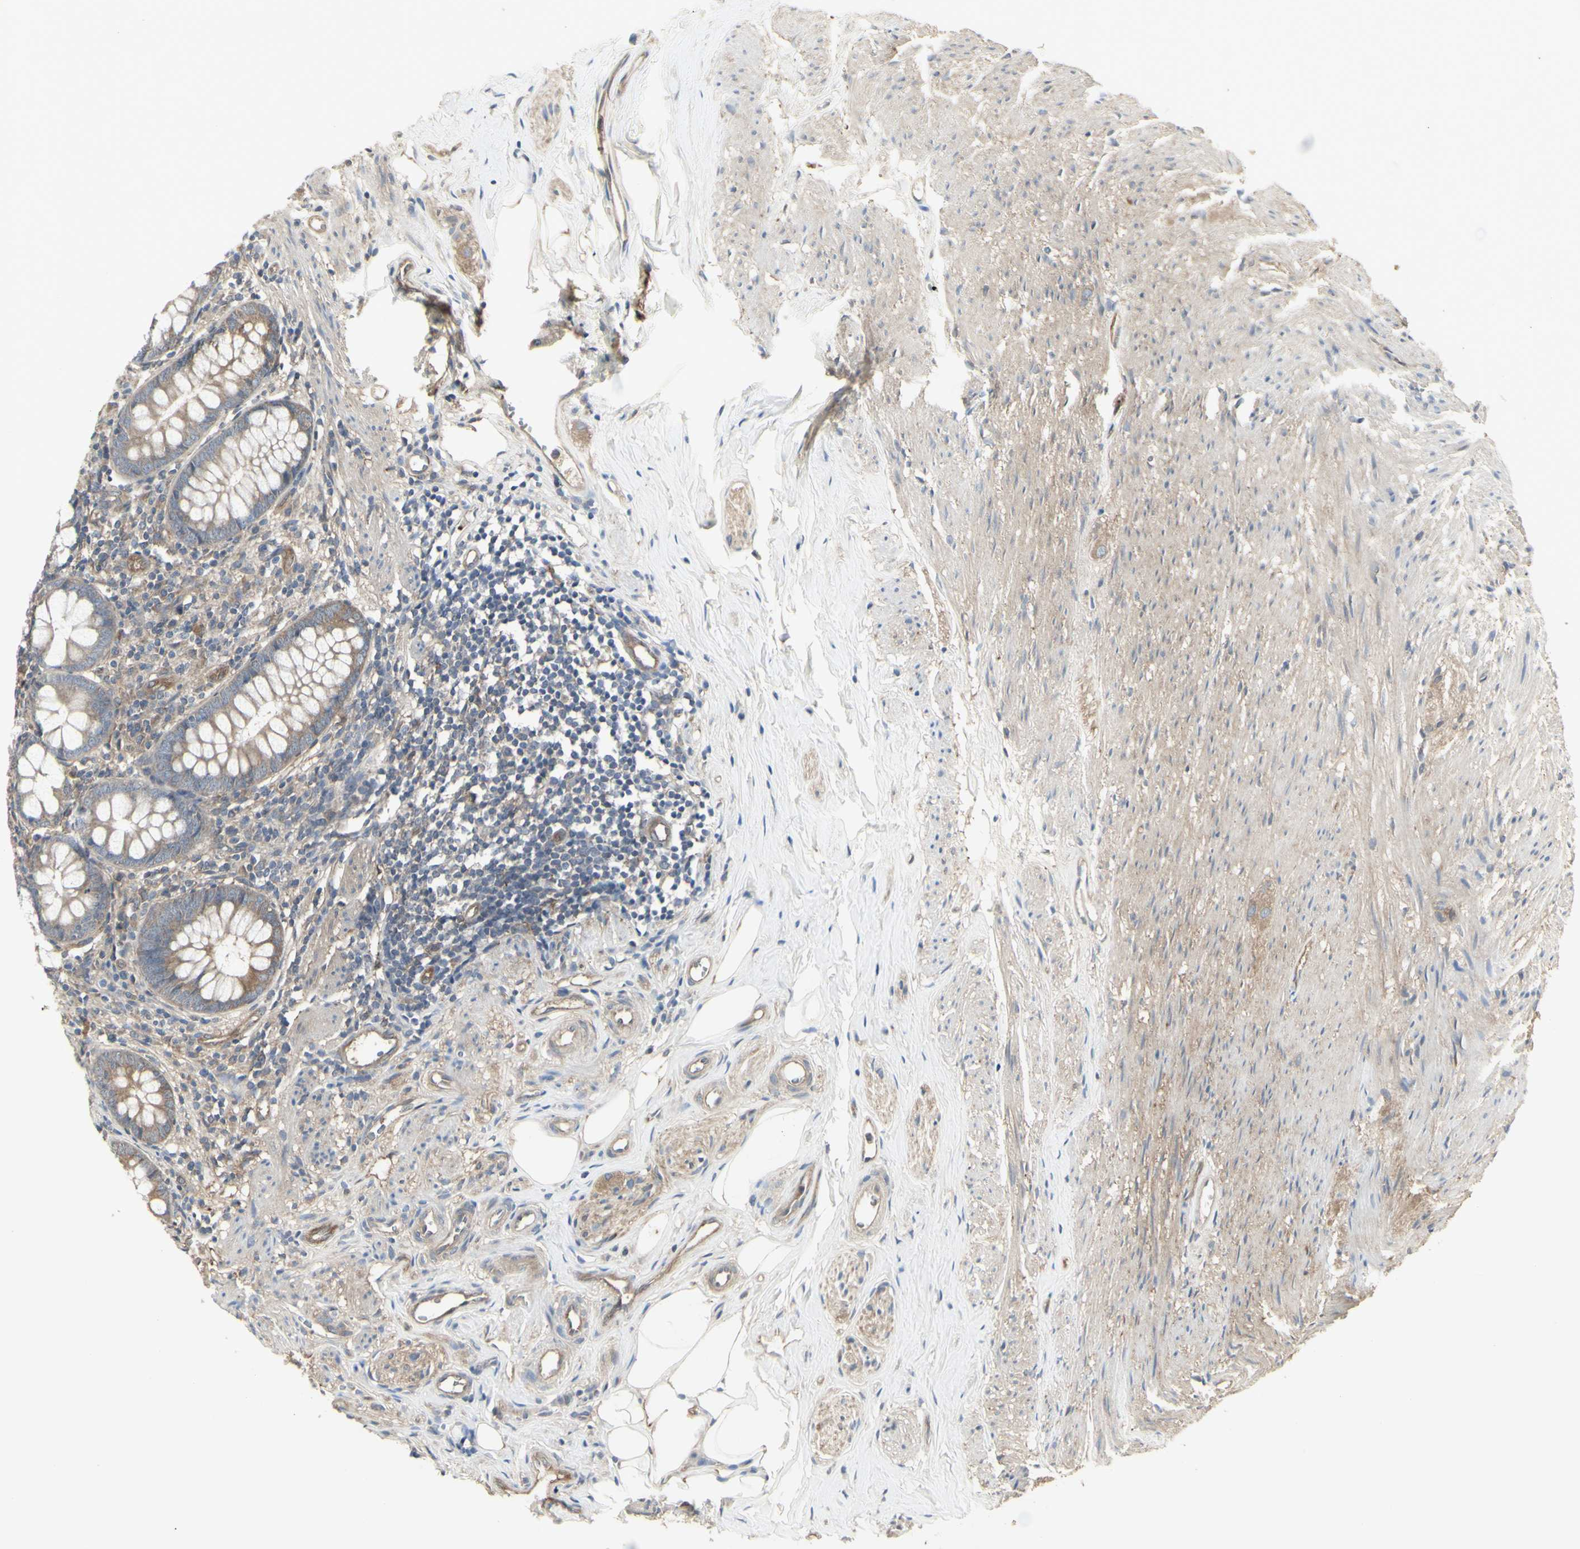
{"staining": {"intensity": "moderate", "quantity": ">75%", "location": "cytoplasmic/membranous"}, "tissue": "appendix", "cell_type": "Glandular cells", "image_type": "normal", "snomed": [{"axis": "morphology", "description": "Normal tissue, NOS"}, {"axis": "topography", "description": "Appendix"}], "caption": "Normal appendix shows moderate cytoplasmic/membranous positivity in about >75% of glandular cells, visualized by immunohistochemistry.", "gene": "CHURC1", "patient": {"sex": "female", "age": 77}}